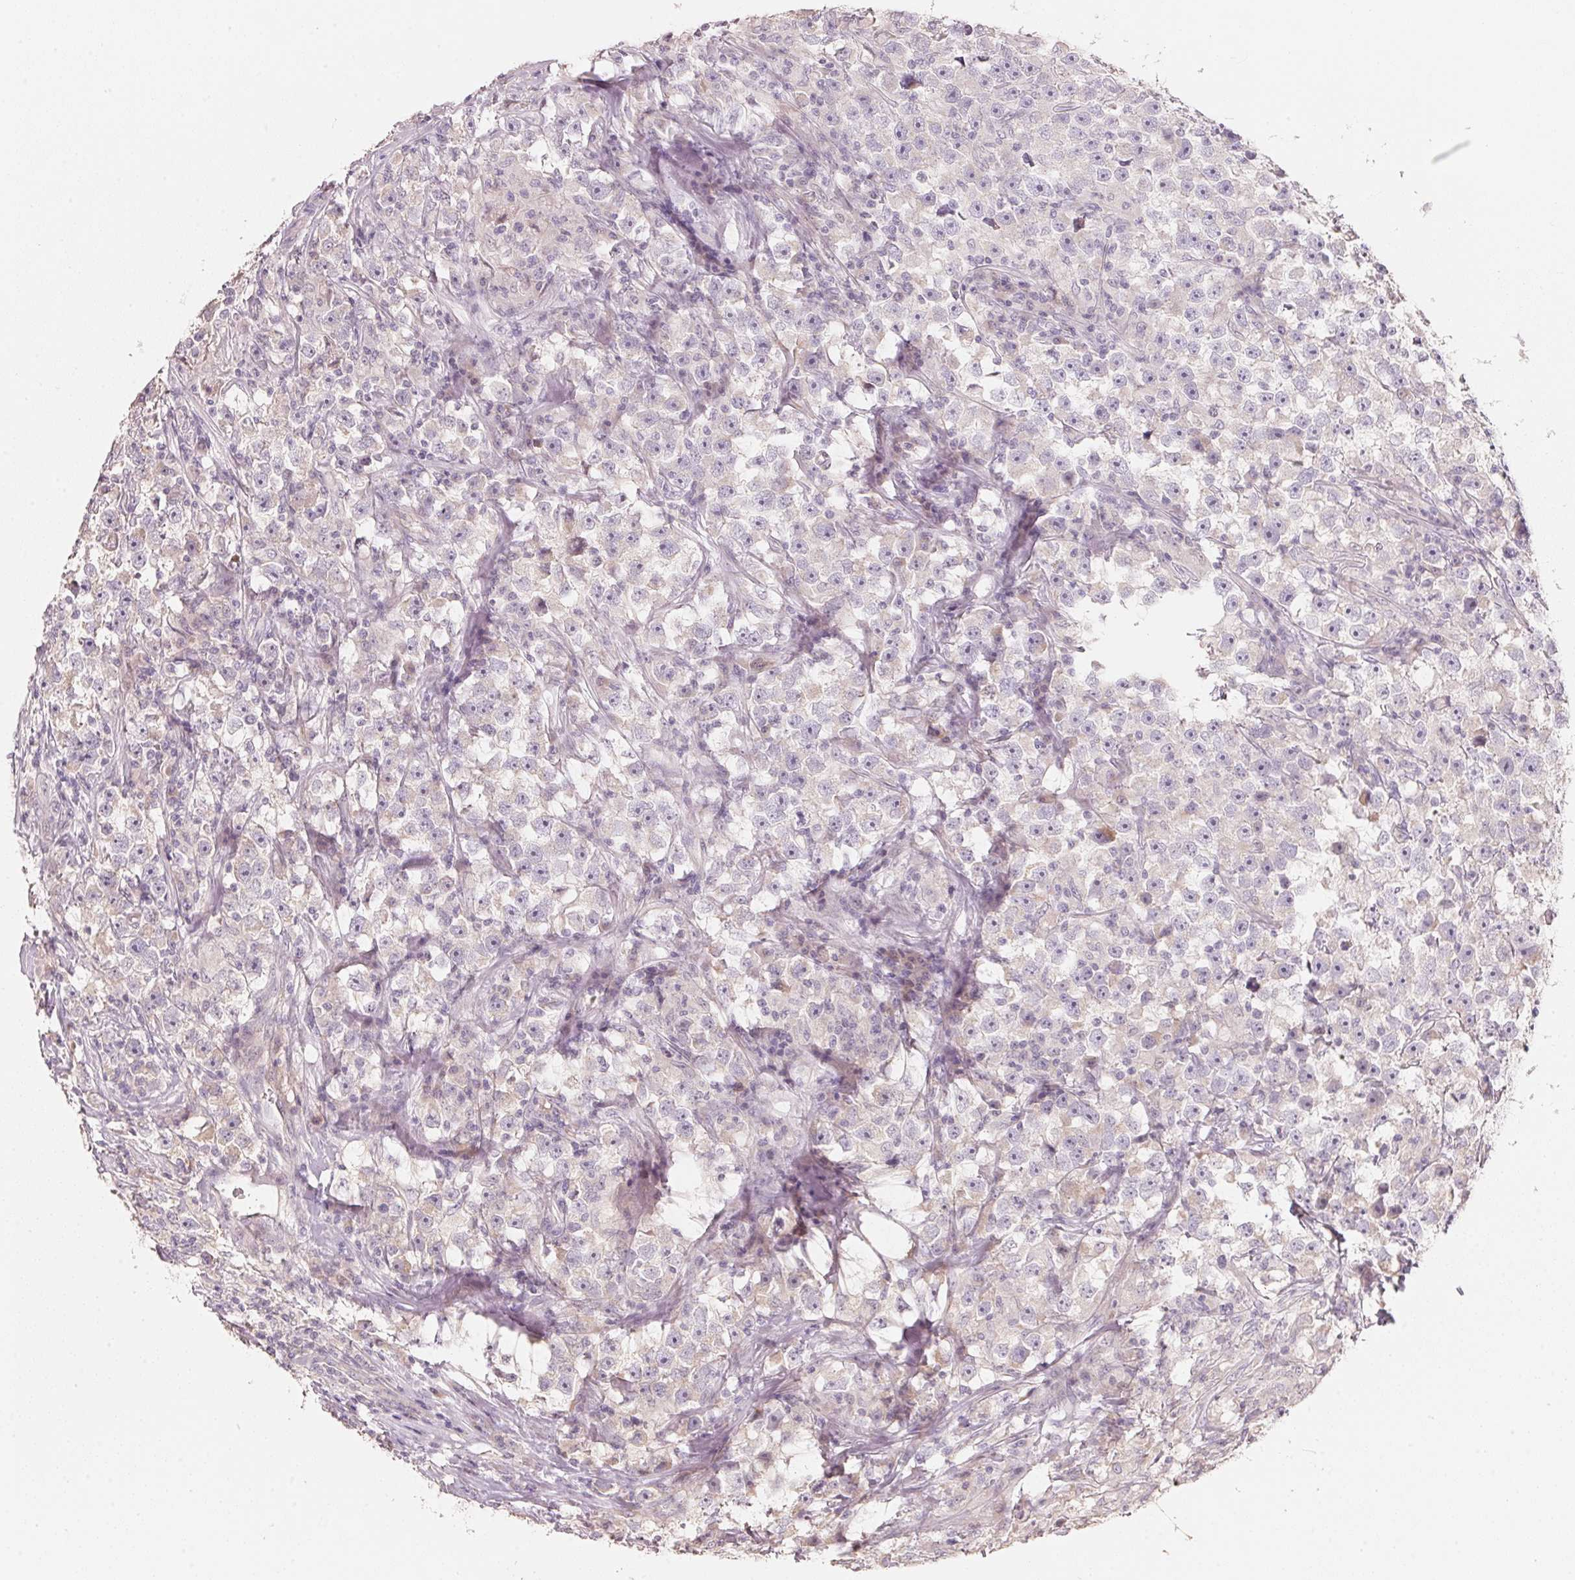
{"staining": {"intensity": "negative", "quantity": "none", "location": "none"}, "tissue": "testis cancer", "cell_type": "Tumor cells", "image_type": "cancer", "snomed": [{"axis": "morphology", "description": "Seminoma, NOS"}, {"axis": "topography", "description": "Testis"}], "caption": "Tumor cells are negative for brown protein staining in seminoma (testis).", "gene": "TP53AIP1", "patient": {"sex": "male", "age": 33}}